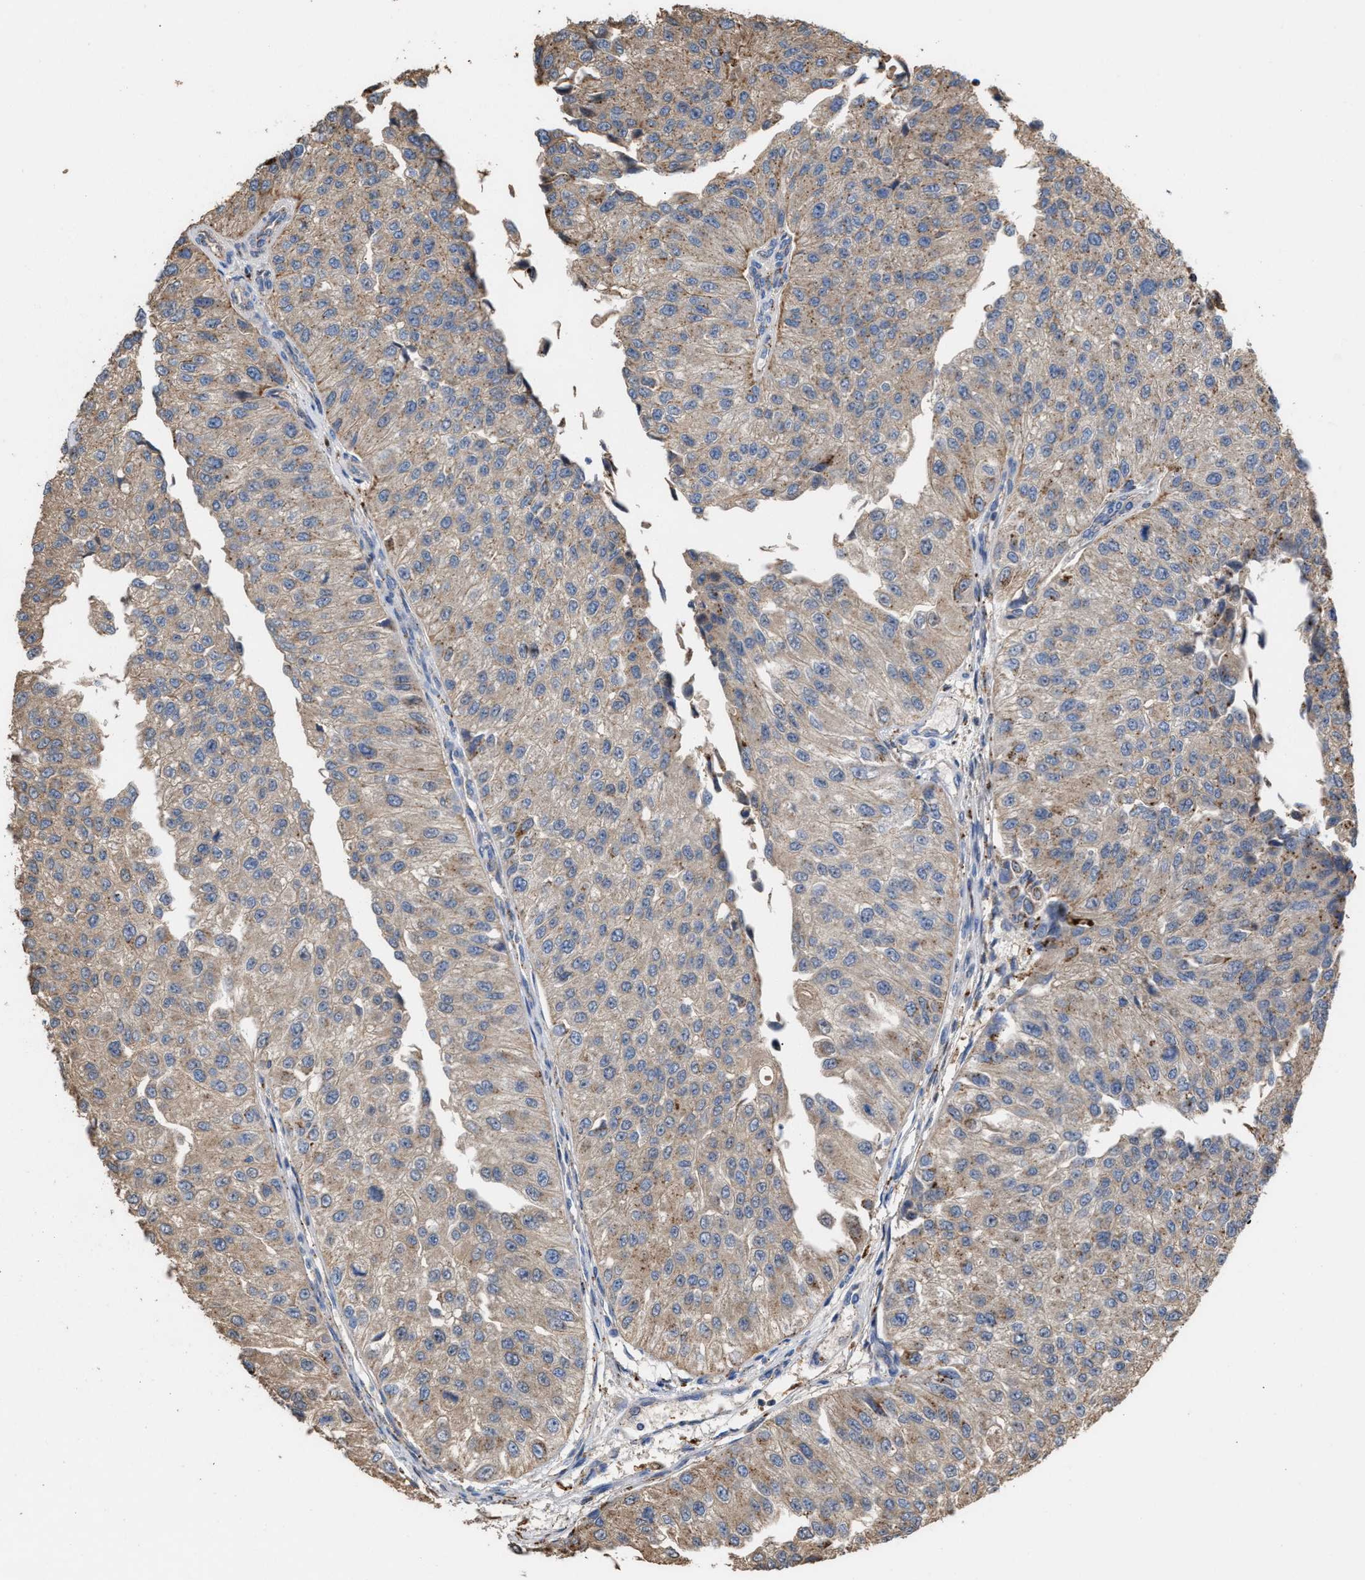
{"staining": {"intensity": "weak", "quantity": ">75%", "location": "cytoplasmic/membranous"}, "tissue": "urothelial cancer", "cell_type": "Tumor cells", "image_type": "cancer", "snomed": [{"axis": "morphology", "description": "Urothelial carcinoma, High grade"}, {"axis": "topography", "description": "Kidney"}, {"axis": "topography", "description": "Urinary bladder"}], "caption": "Approximately >75% of tumor cells in human high-grade urothelial carcinoma display weak cytoplasmic/membranous protein positivity as visualized by brown immunohistochemical staining.", "gene": "ELMO3", "patient": {"sex": "male", "age": 77}}